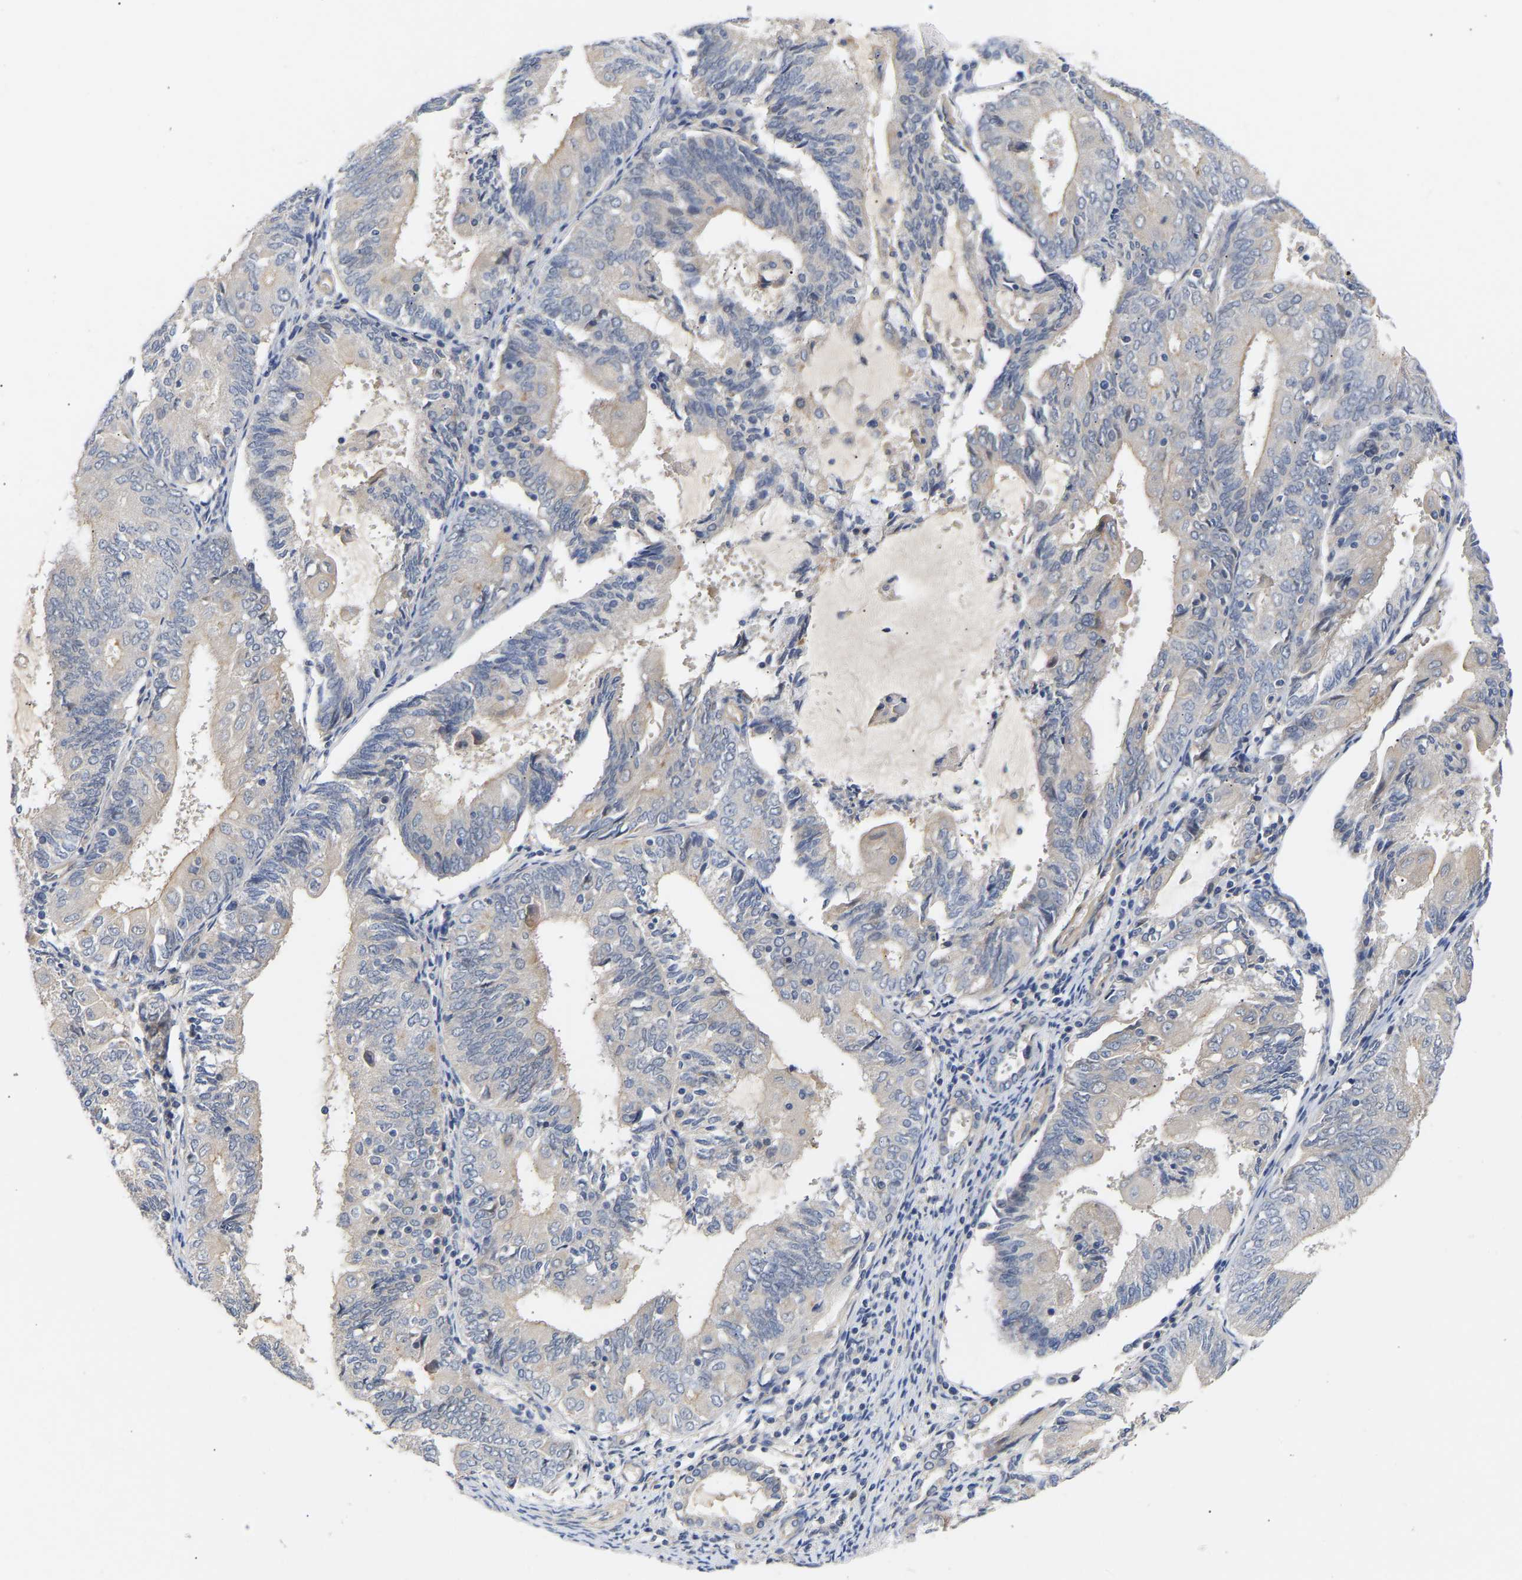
{"staining": {"intensity": "negative", "quantity": "none", "location": "none"}, "tissue": "endometrial cancer", "cell_type": "Tumor cells", "image_type": "cancer", "snomed": [{"axis": "morphology", "description": "Adenocarcinoma, NOS"}, {"axis": "topography", "description": "Endometrium"}], "caption": "Immunohistochemistry photomicrograph of neoplastic tissue: adenocarcinoma (endometrial) stained with DAB (3,3'-diaminobenzidine) demonstrates no significant protein staining in tumor cells.", "gene": "KASH5", "patient": {"sex": "female", "age": 81}}